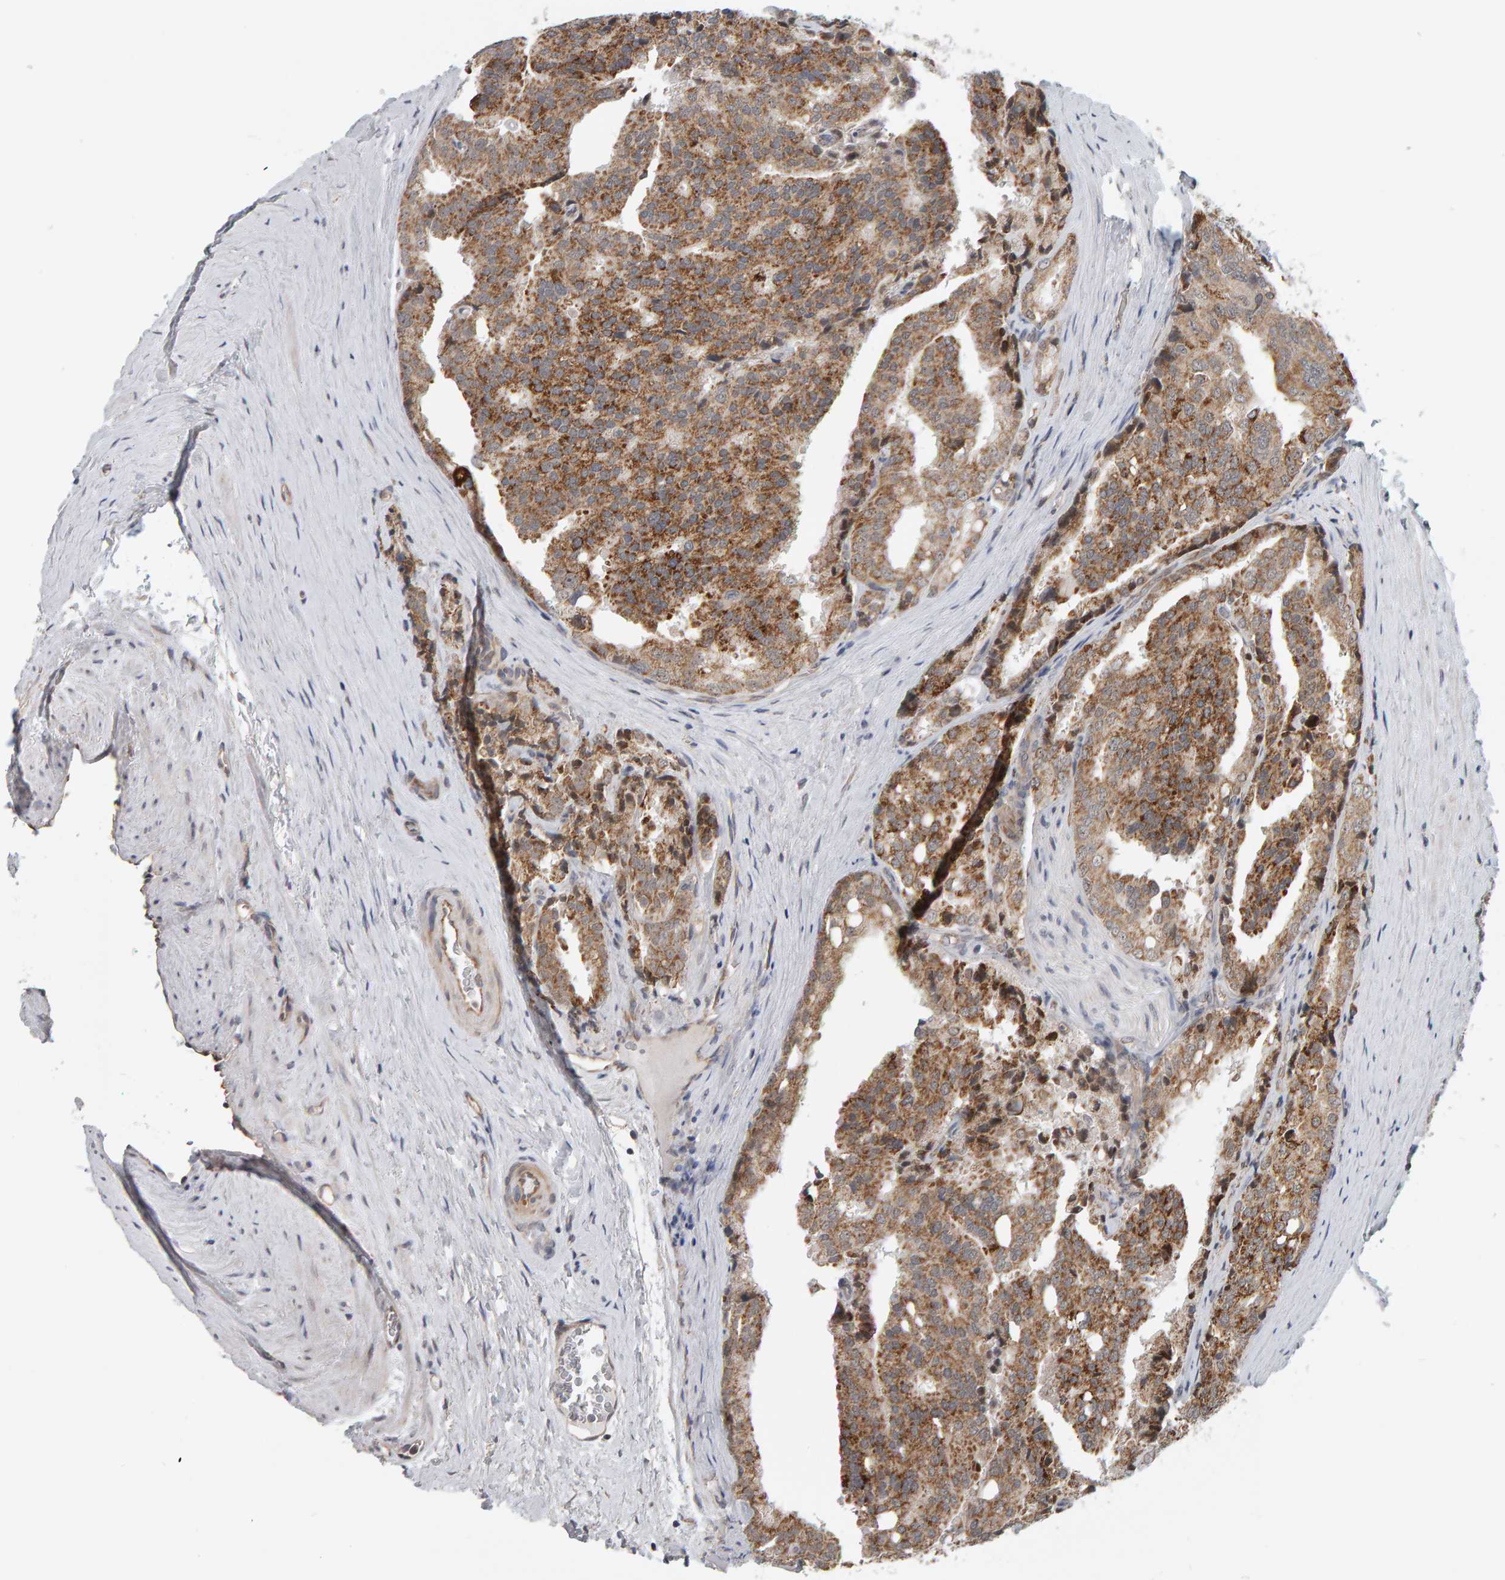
{"staining": {"intensity": "moderate", "quantity": ">75%", "location": "cytoplasmic/membranous"}, "tissue": "prostate cancer", "cell_type": "Tumor cells", "image_type": "cancer", "snomed": [{"axis": "morphology", "description": "Adenocarcinoma, High grade"}, {"axis": "topography", "description": "Prostate"}], "caption": "Immunohistochemistry (IHC) (DAB) staining of prostate adenocarcinoma (high-grade) shows moderate cytoplasmic/membranous protein positivity in about >75% of tumor cells.", "gene": "DAP3", "patient": {"sex": "male", "age": 50}}